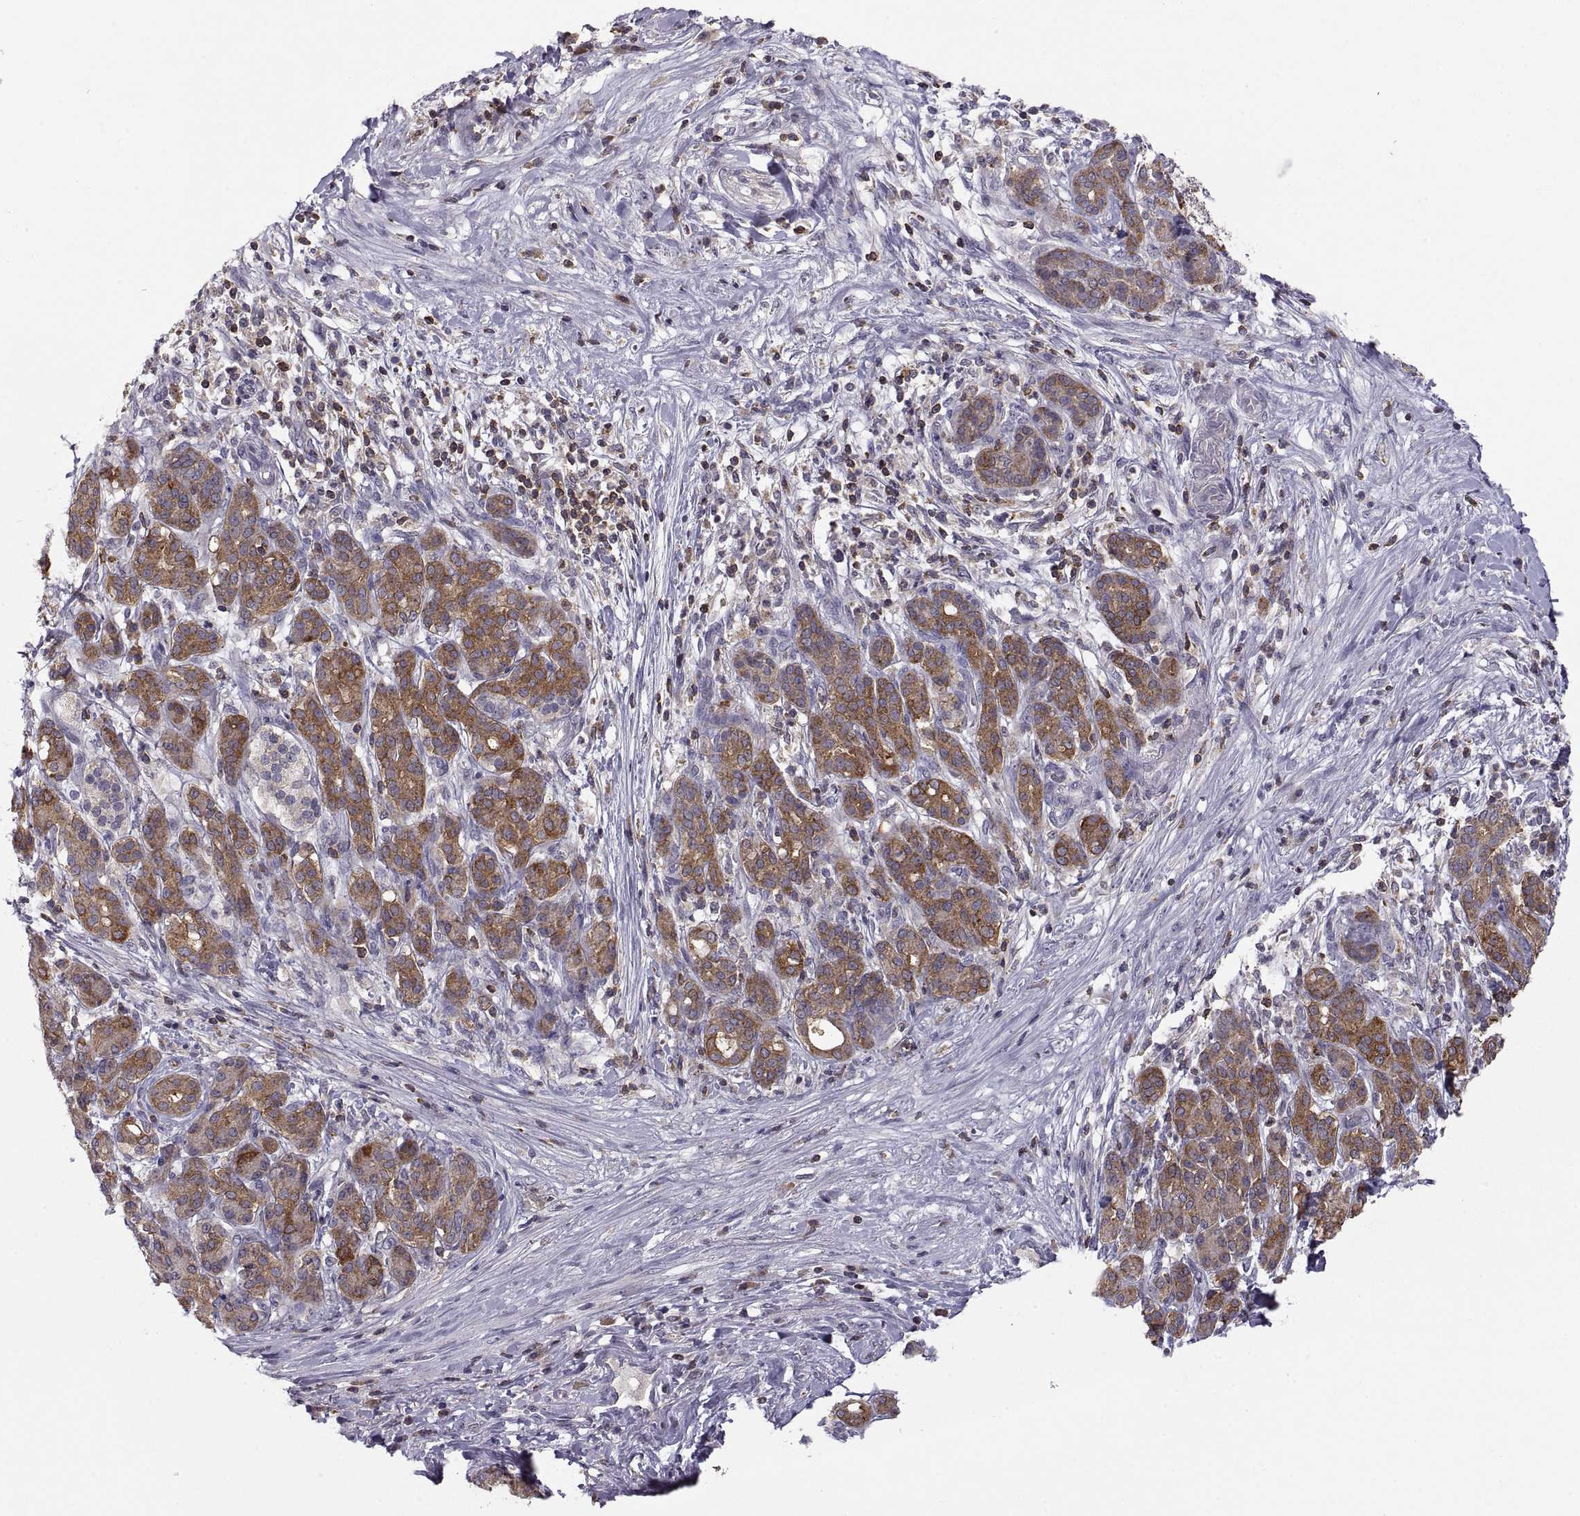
{"staining": {"intensity": "strong", "quantity": "<25%", "location": "cytoplasmic/membranous"}, "tissue": "pancreatic cancer", "cell_type": "Tumor cells", "image_type": "cancer", "snomed": [{"axis": "morphology", "description": "Adenocarcinoma, NOS"}, {"axis": "topography", "description": "Pancreas"}], "caption": "This is a micrograph of immunohistochemistry staining of pancreatic cancer (adenocarcinoma), which shows strong staining in the cytoplasmic/membranous of tumor cells.", "gene": "EZR", "patient": {"sex": "male", "age": 44}}